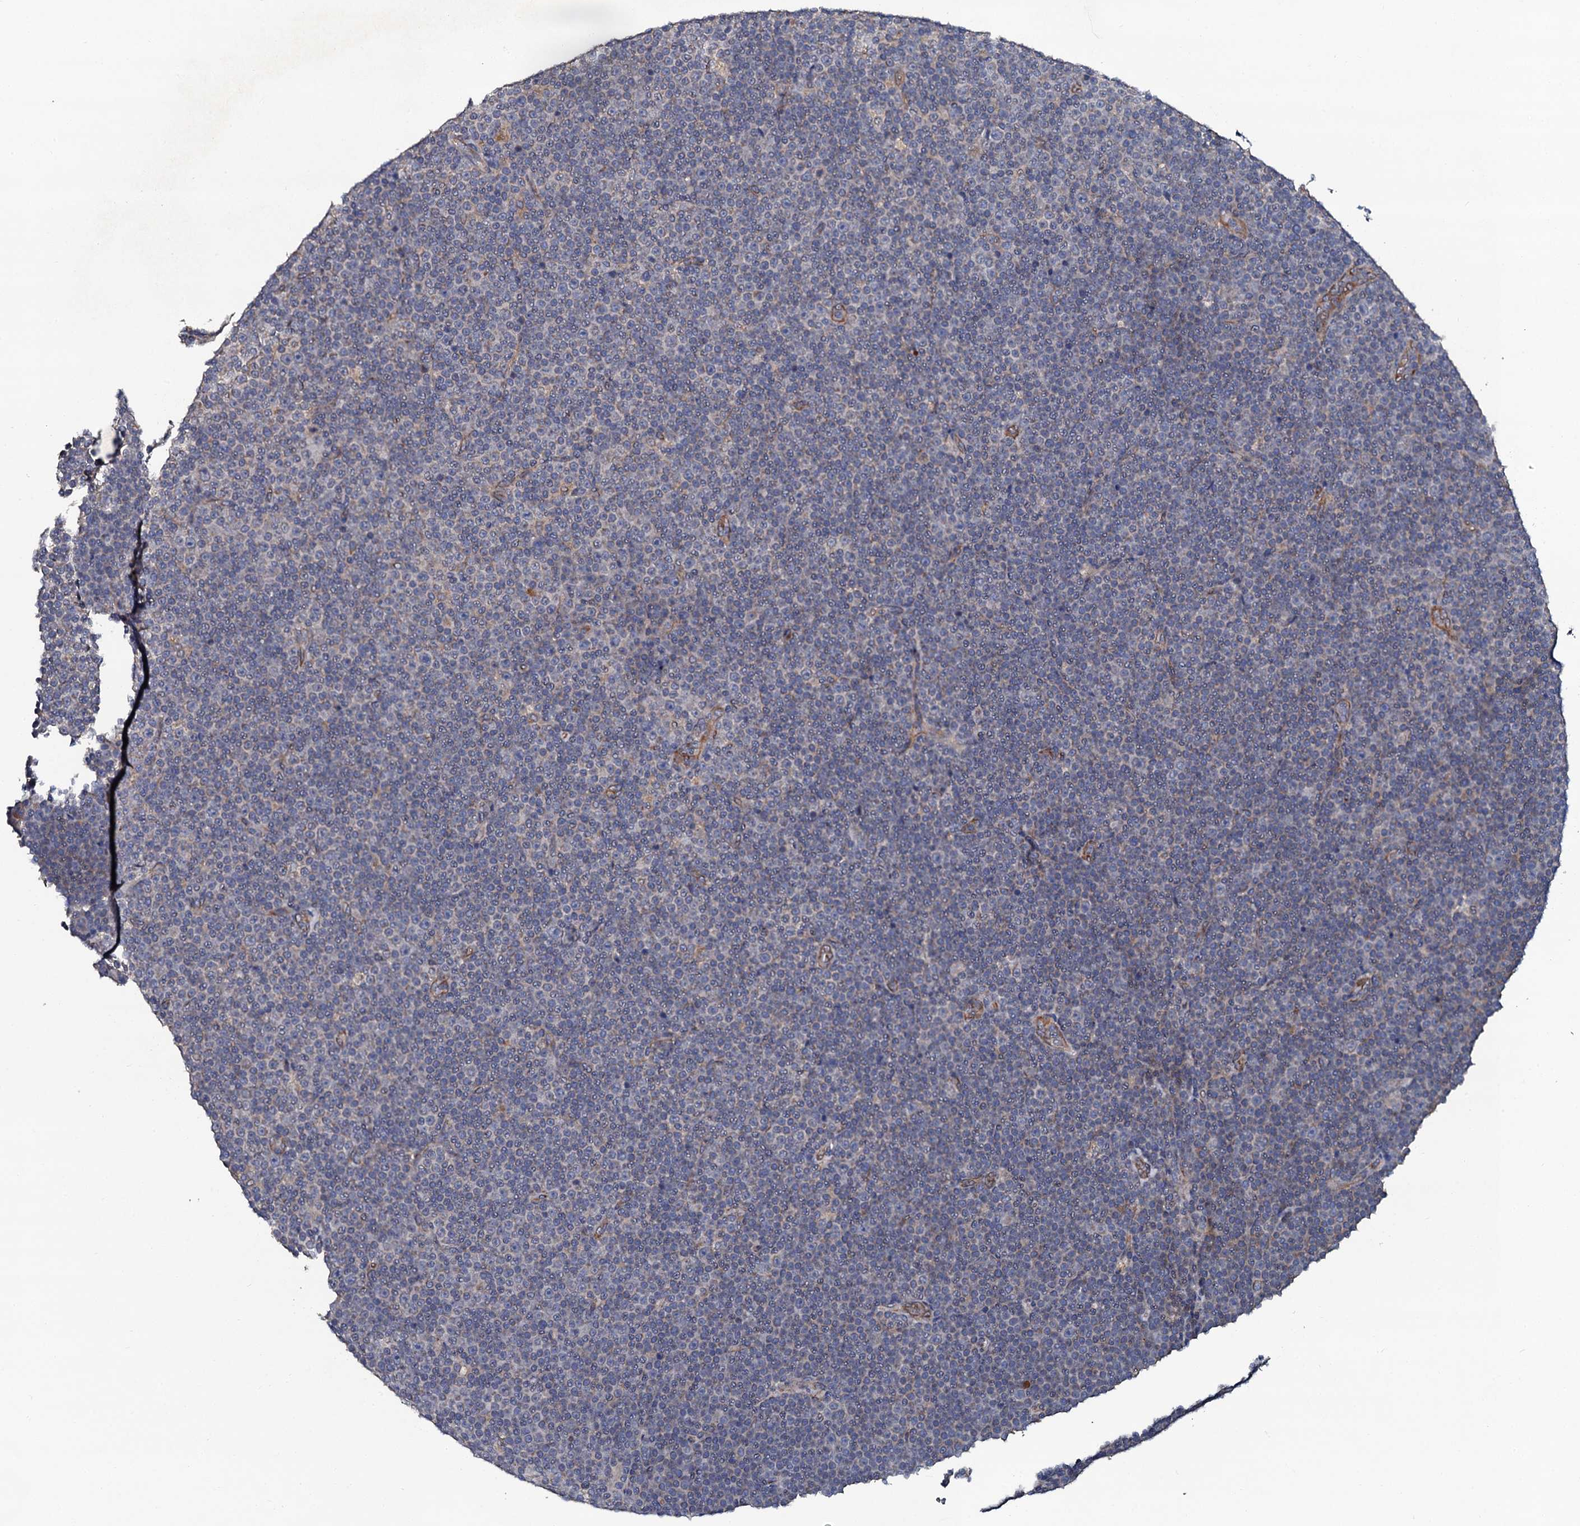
{"staining": {"intensity": "negative", "quantity": "none", "location": "none"}, "tissue": "lymphoma", "cell_type": "Tumor cells", "image_type": "cancer", "snomed": [{"axis": "morphology", "description": "Malignant lymphoma, non-Hodgkin's type, Low grade"}, {"axis": "topography", "description": "Lymph node"}], "caption": "High magnification brightfield microscopy of lymphoma stained with DAB (3,3'-diaminobenzidine) (brown) and counterstained with hematoxylin (blue): tumor cells show no significant staining.", "gene": "GLCE", "patient": {"sex": "female", "age": 67}}